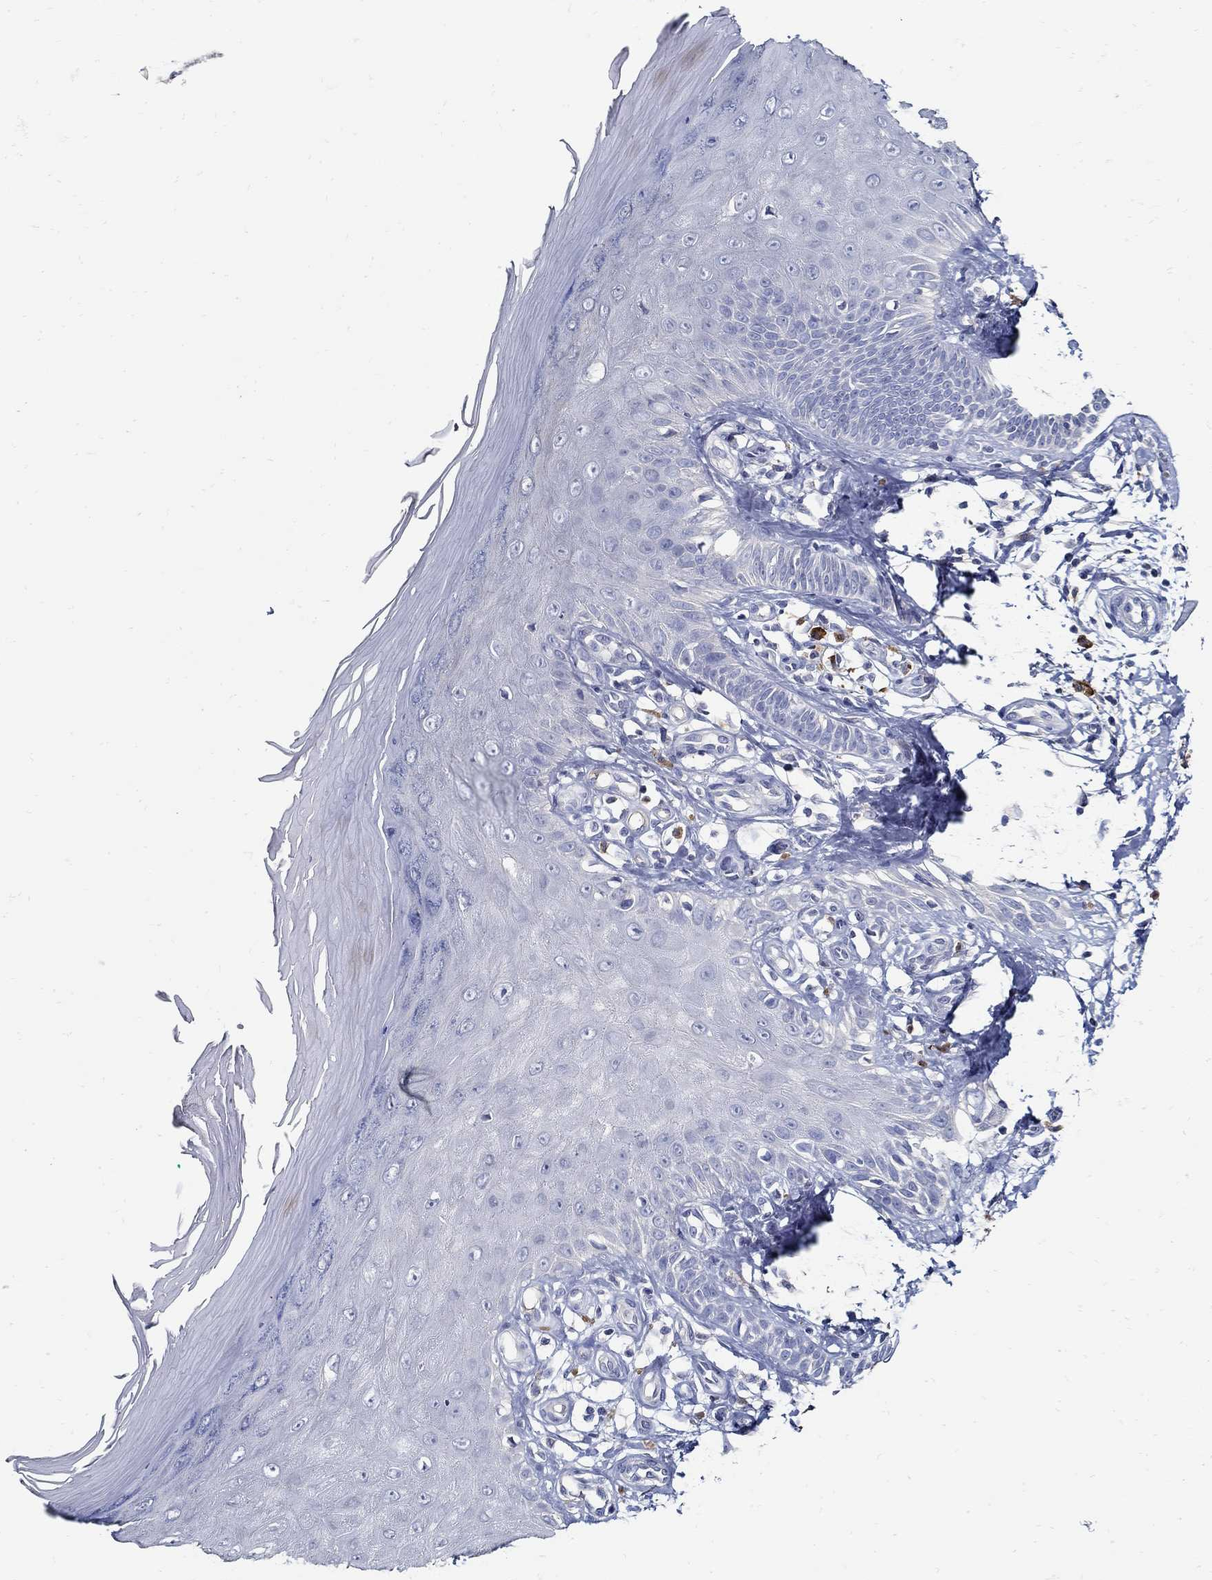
{"staining": {"intensity": "negative", "quantity": "none", "location": "none"}, "tissue": "skin", "cell_type": "Fibroblasts", "image_type": "normal", "snomed": [{"axis": "morphology", "description": "Normal tissue, NOS"}, {"axis": "morphology", "description": "Inflammation, NOS"}, {"axis": "morphology", "description": "Fibrosis, NOS"}, {"axis": "topography", "description": "Skin"}], "caption": "Fibroblasts are negative for brown protein staining in unremarkable skin. Brightfield microscopy of immunohistochemistry (IHC) stained with DAB (3,3'-diaminobenzidine) (brown) and hematoxylin (blue), captured at high magnification.", "gene": "PRX", "patient": {"sex": "male", "age": 71}}